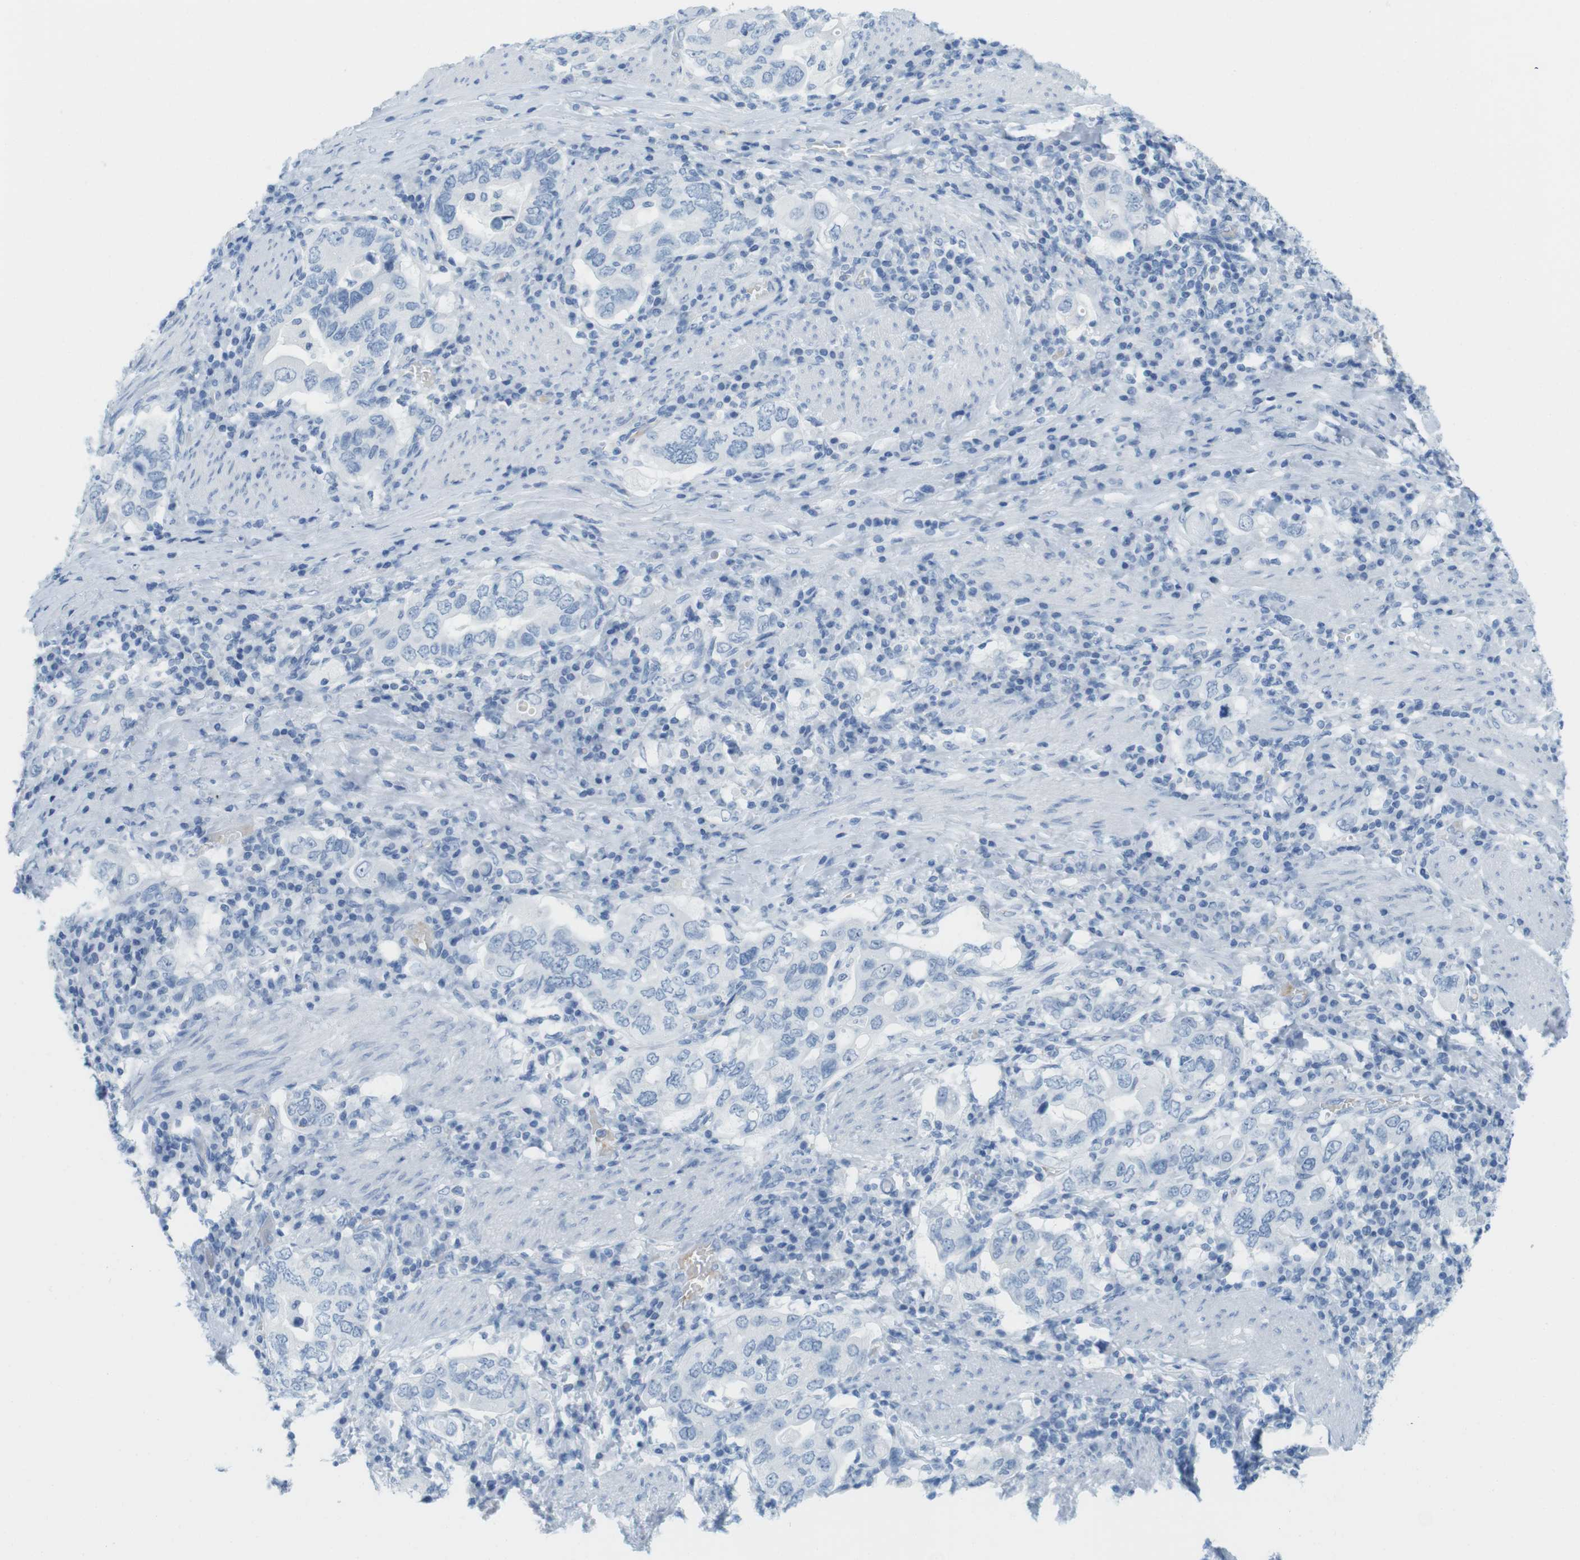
{"staining": {"intensity": "negative", "quantity": "none", "location": "none"}, "tissue": "stomach cancer", "cell_type": "Tumor cells", "image_type": "cancer", "snomed": [{"axis": "morphology", "description": "Adenocarcinoma, NOS"}, {"axis": "topography", "description": "Stomach, upper"}], "caption": "The photomicrograph reveals no staining of tumor cells in stomach cancer. (DAB immunohistochemistry (IHC) visualized using brightfield microscopy, high magnification).", "gene": "TNNT2", "patient": {"sex": "male", "age": 62}}